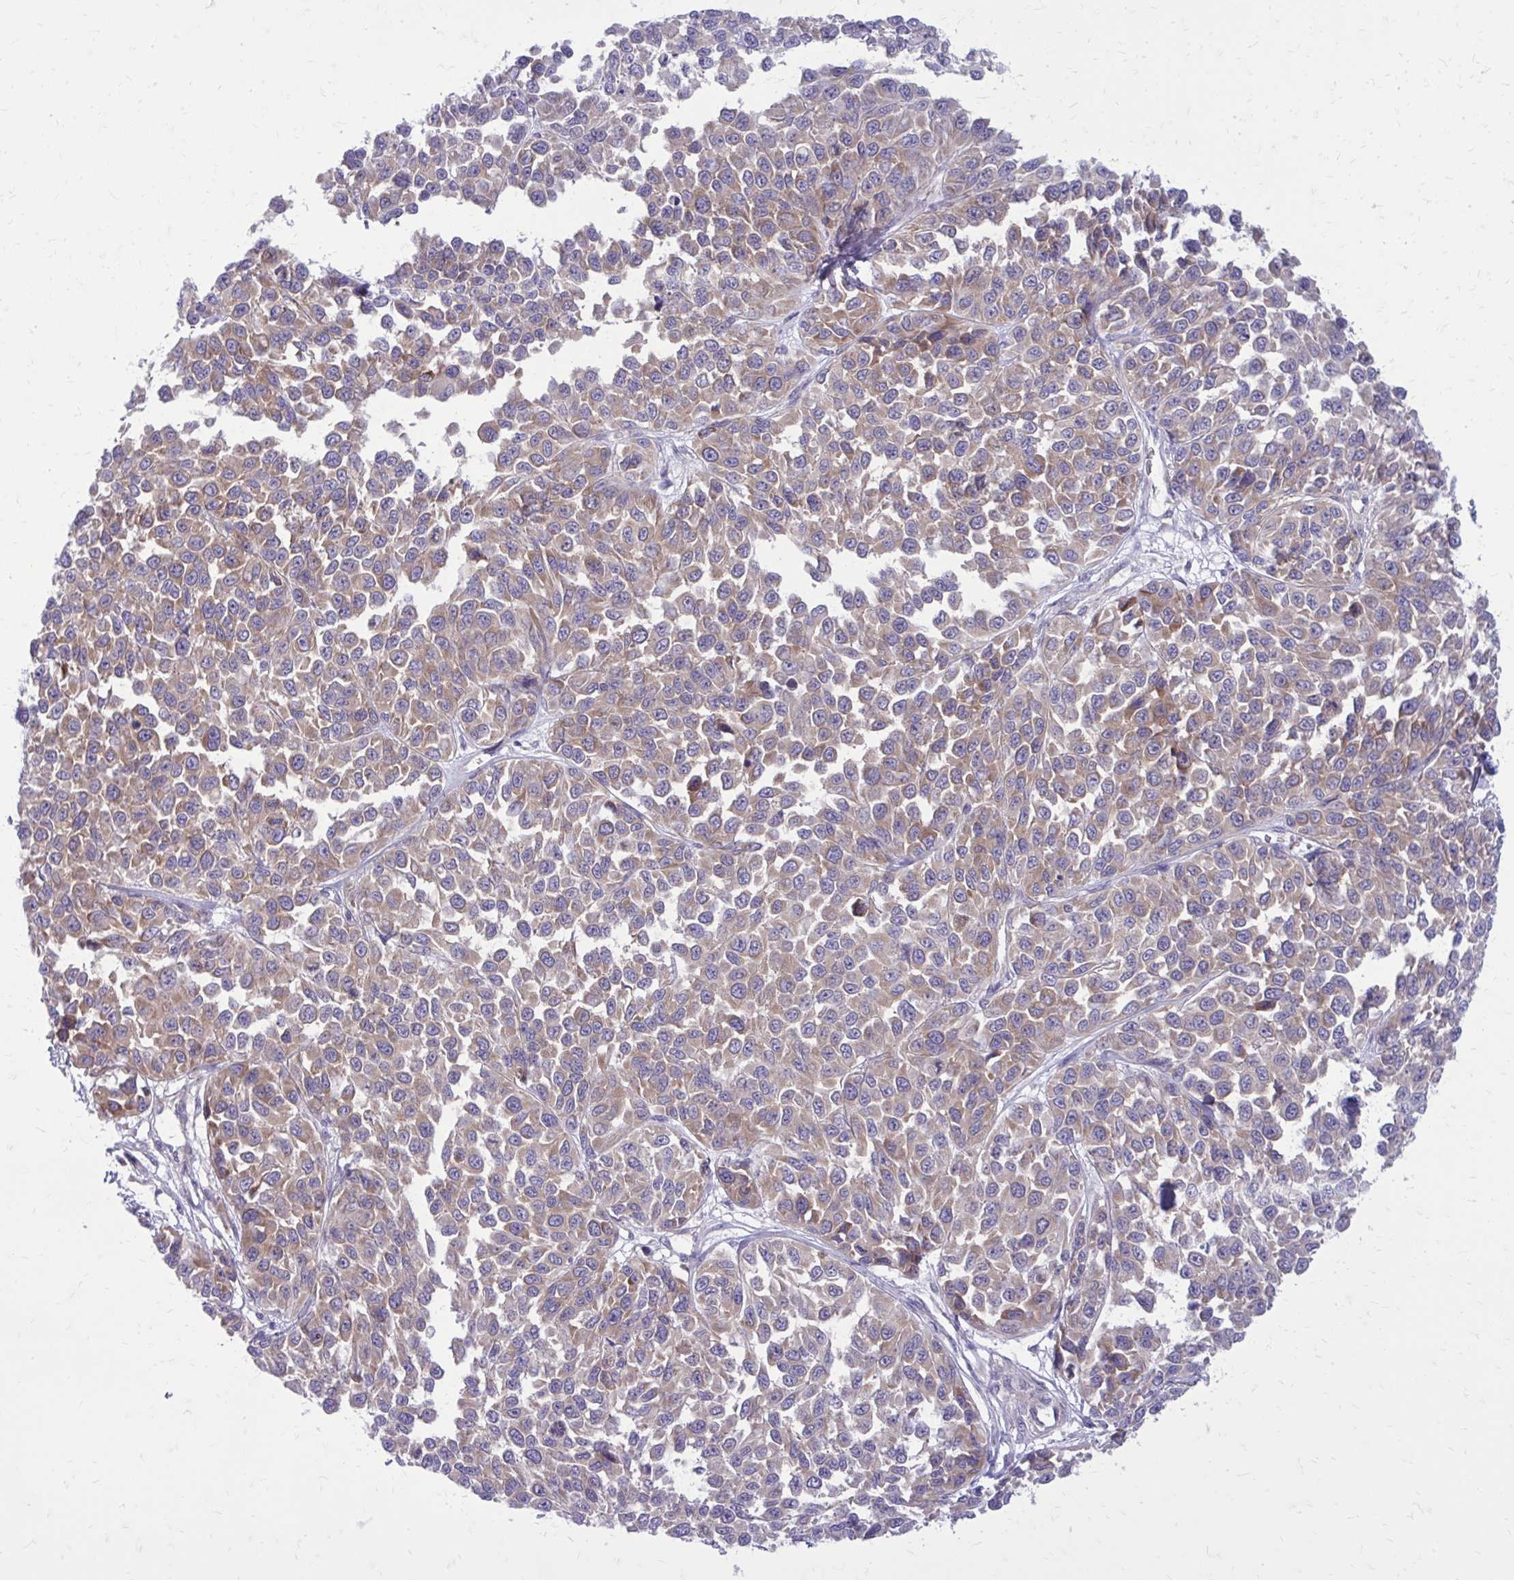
{"staining": {"intensity": "weak", "quantity": ">75%", "location": "cytoplasmic/membranous"}, "tissue": "melanoma", "cell_type": "Tumor cells", "image_type": "cancer", "snomed": [{"axis": "morphology", "description": "Malignant melanoma, NOS"}, {"axis": "topography", "description": "Skin"}], "caption": "This photomicrograph demonstrates immunohistochemistry (IHC) staining of malignant melanoma, with low weak cytoplasmic/membranous positivity in about >75% of tumor cells.", "gene": "GIGYF2", "patient": {"sex": "male", "age": 62}}